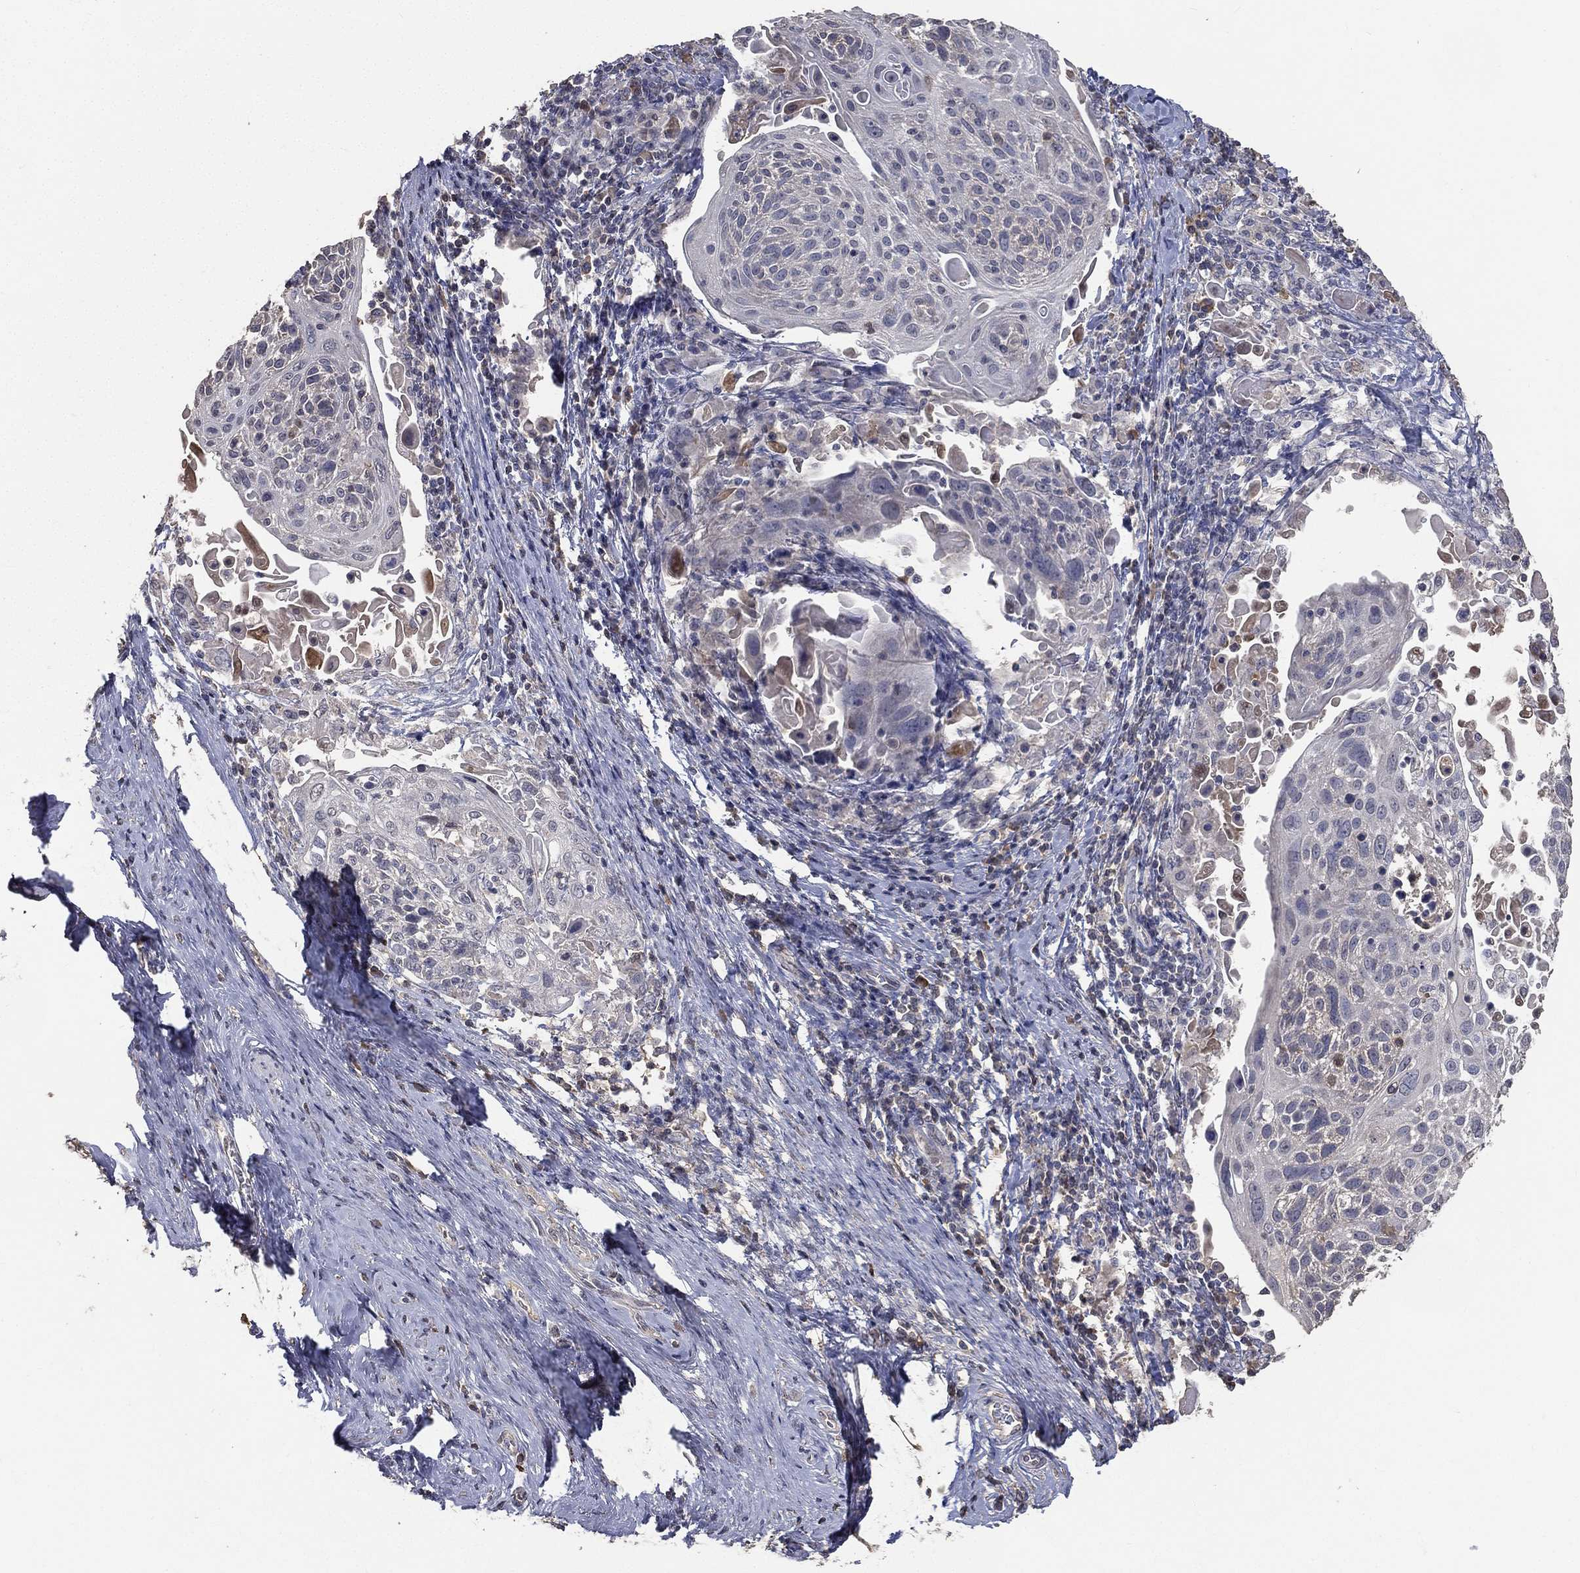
{"staining": {"intensity": "negative", "quantity": "none", "location": "none"}, "tissue": "cervical cancer", "cell_type": "Tumor cells", "image_type": "cancer", "snomed": [{"axis": "morphology", "description": "Squamous cell carcinoma, NOS"}, {"axis": "topography", "description": "Cervix"}], "caption": "Protein analysis of squamous cell carcinoma (cervical) demonstrates no significant staining in tumor cells.", "gene": "SNAP25", "patient": {"sex": "female", "age": 61}}